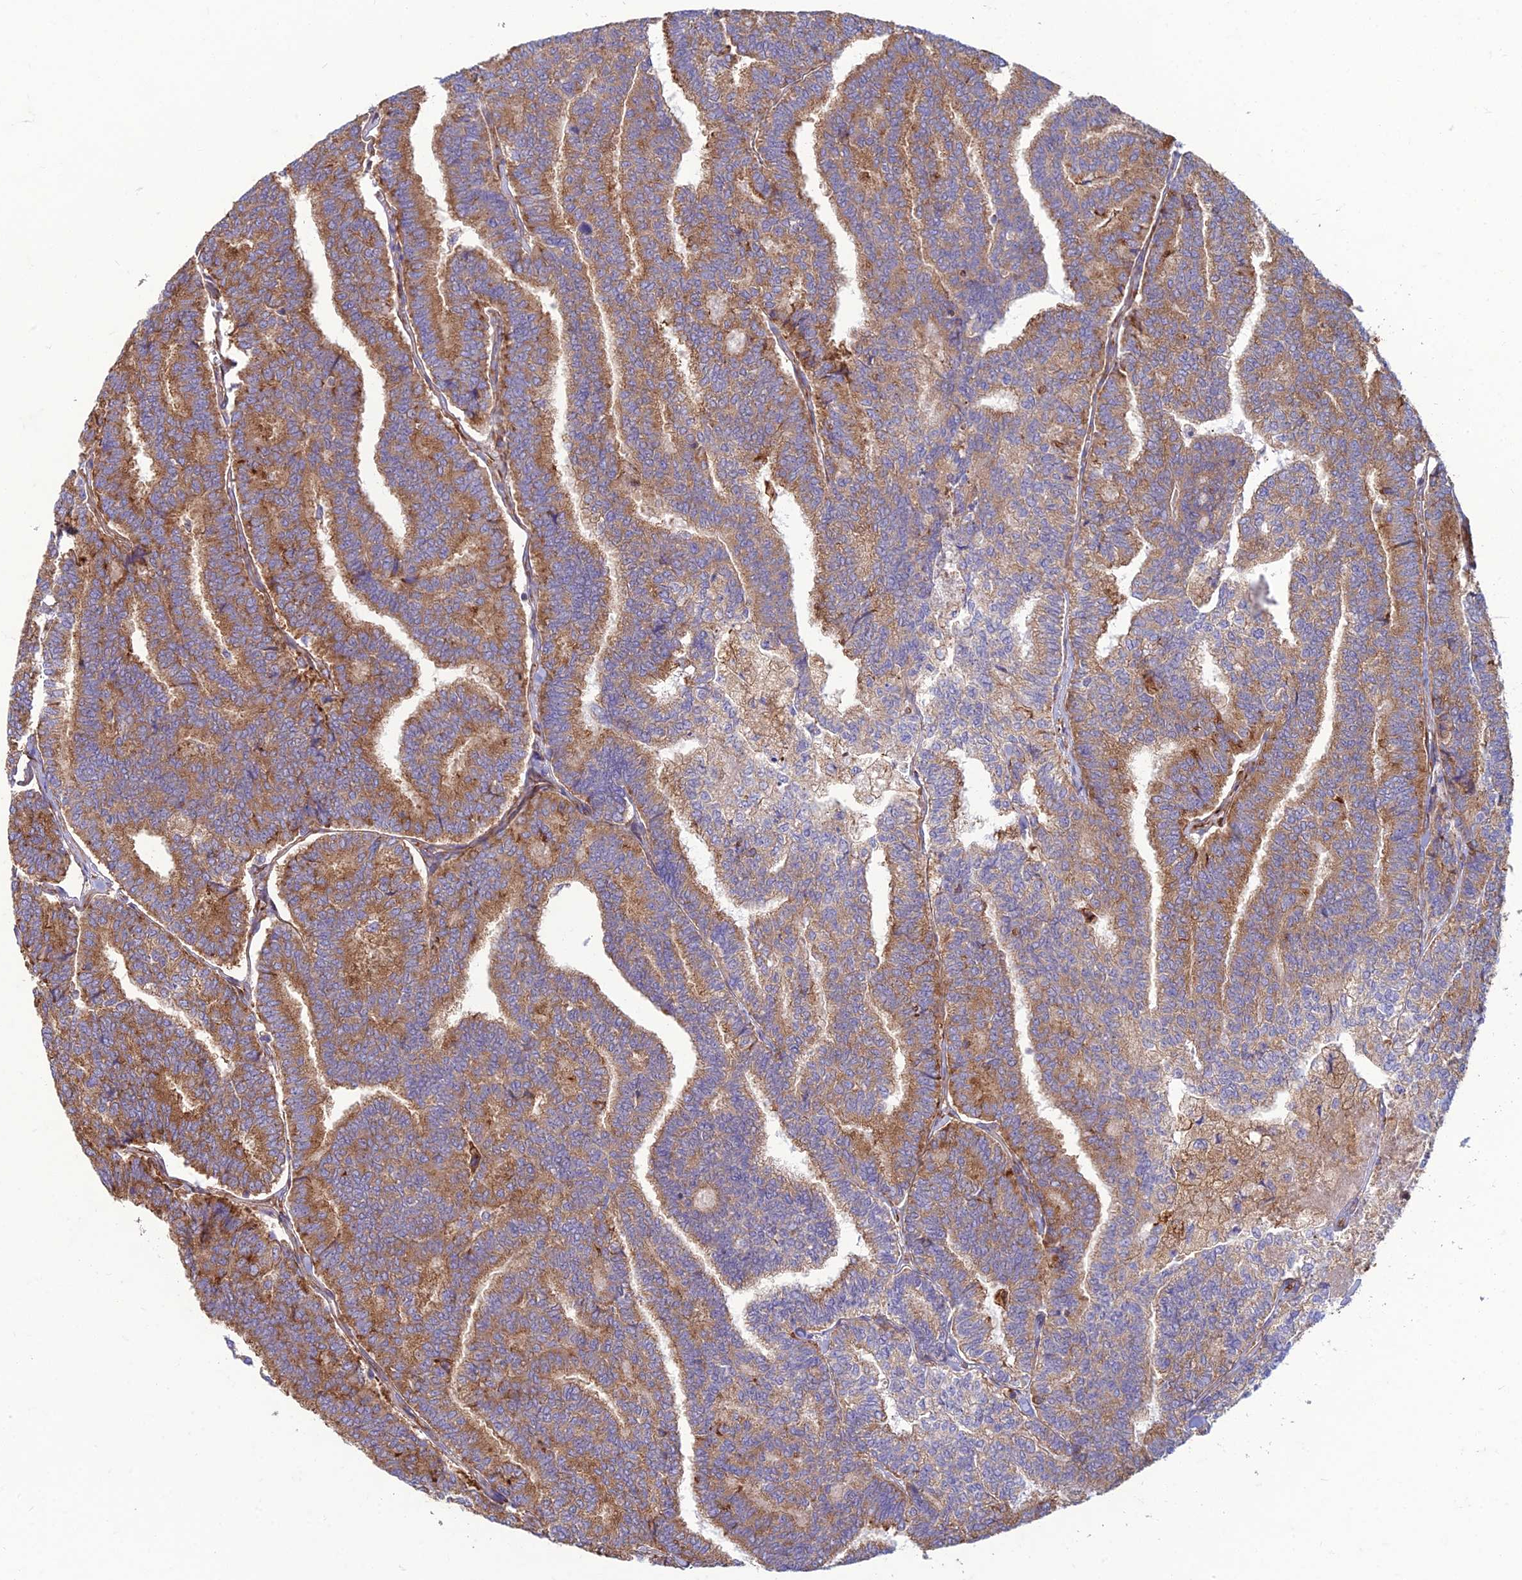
{"staining": {"intensity": "moderate", "quantity": ">75%", "location": "cytoplasmic/membranous"}, "tissue": "thyroid cancer", "cell_type": "Tumor cells", "image_type": "cancer", "snomed": [{"axis": "morphology", "description": "Papillary adenocarcinoma, NOS"}, {"axis": "topography", "description": "Thyroid gland"}], "caption": "A photomicrograph of thyroid cancer (papillary adenocarcinoma) stained for a protein shows moderate cytoplasmic/membranous brown staining in tumor cells. The staining is performed using DAB brown chromogen to label protein expression. The nuclei are counter-stained blue using hematoxylin.", "gene": "RPL17-C18orf32", "patient": {"sex": "female", "age": 35}}